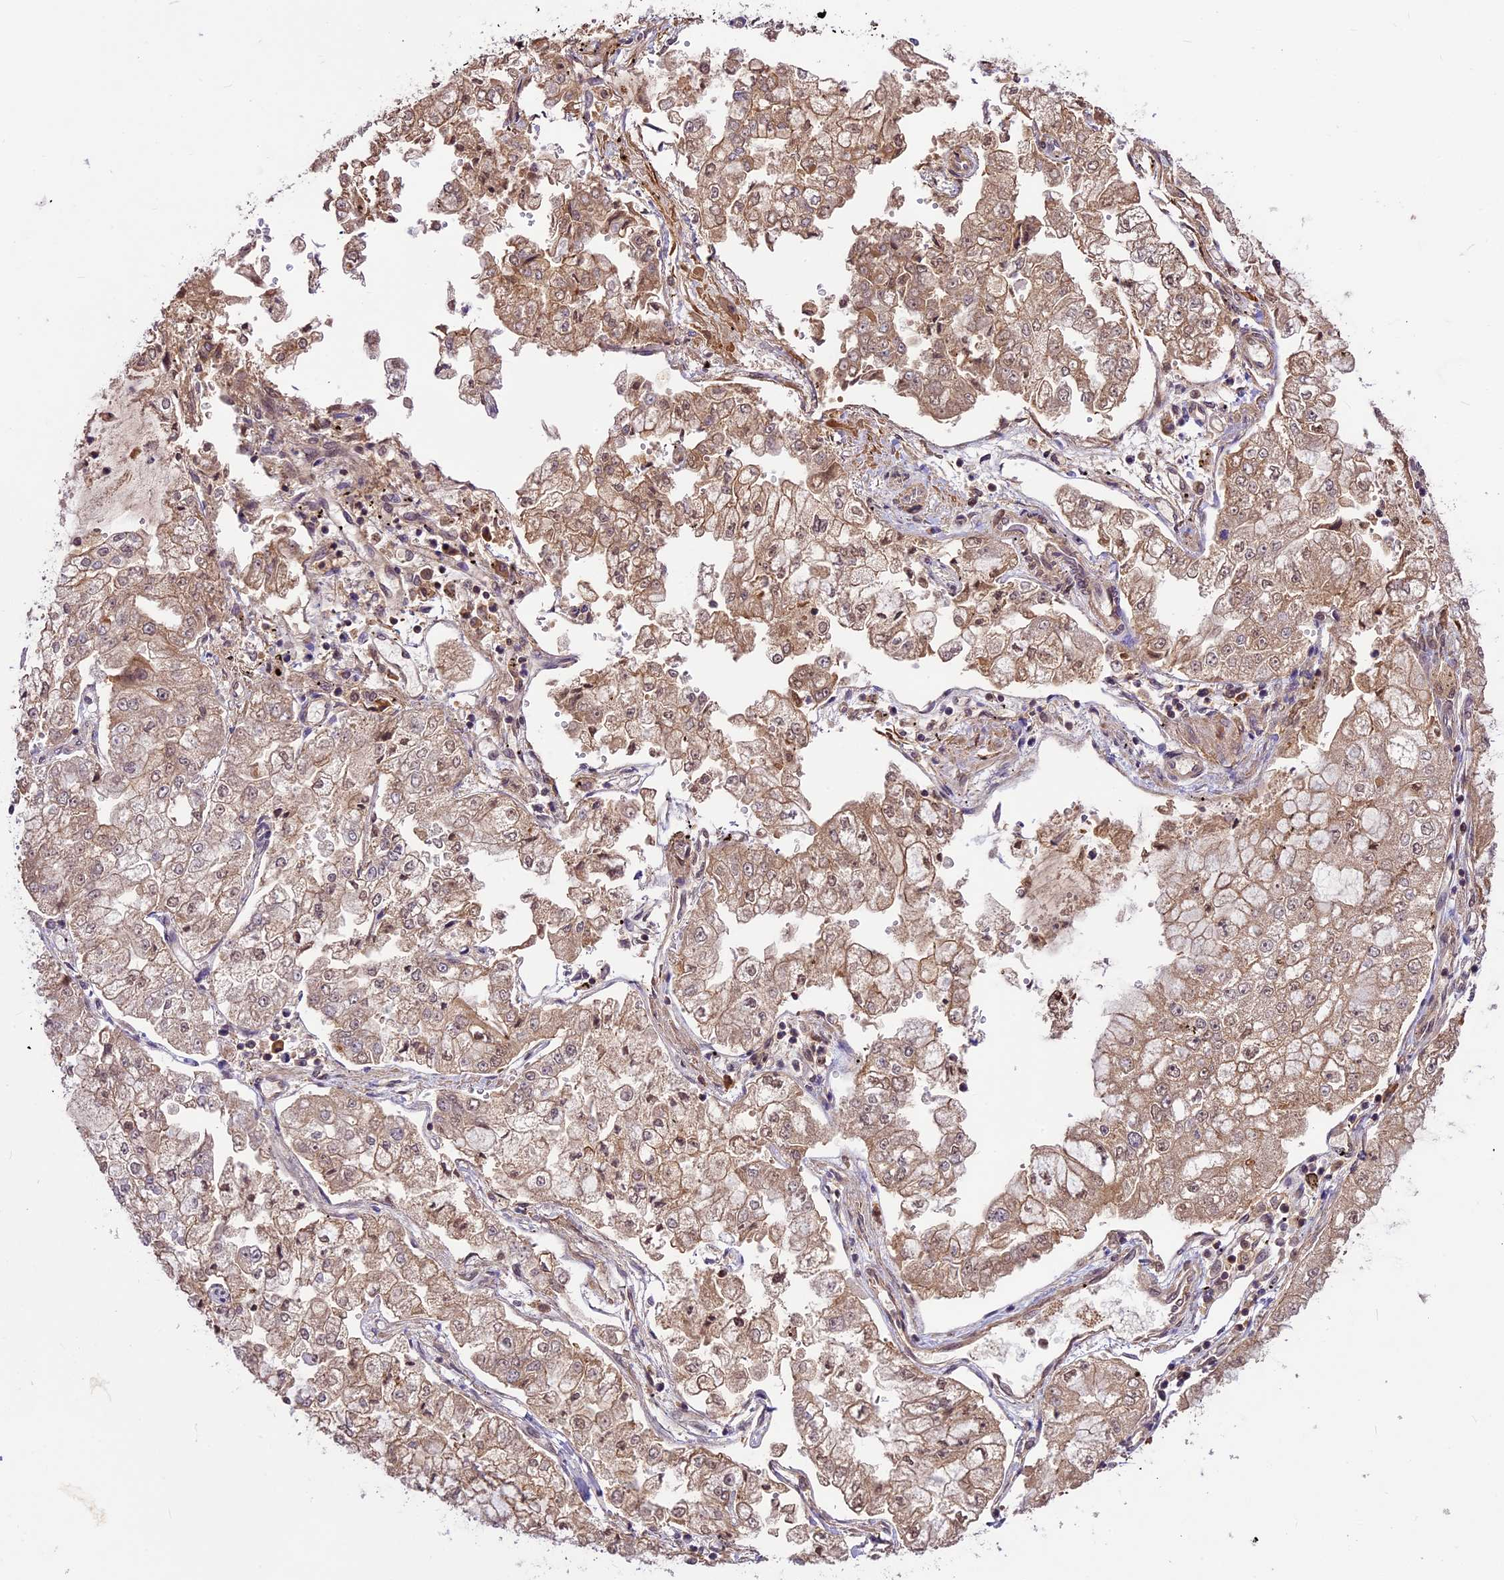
{"staining": {"intensity": "weak", "quantity": "25%-75%", "location": "cytoplasmic/membranous,nuclear"}, "tissue": "stomach cancer", "cell_type": "Tumor cells", "image_type": "cancer", "snomed": [{"axis": "morphology", "description": "Adenocarcinoma, NOS"}, {"axis": "topography", "description": "Stomach"}], "caption": "Adenocarcinoma (stomach) stained with DAB immunohistochemistry (IHC) displays low levels of weak cytoplasmic/membranous and nuclear staining in approximately 25%-75% of tumor cells.", "gene": "ATP10A", "patient": {"sex": "male", "age": 76}}